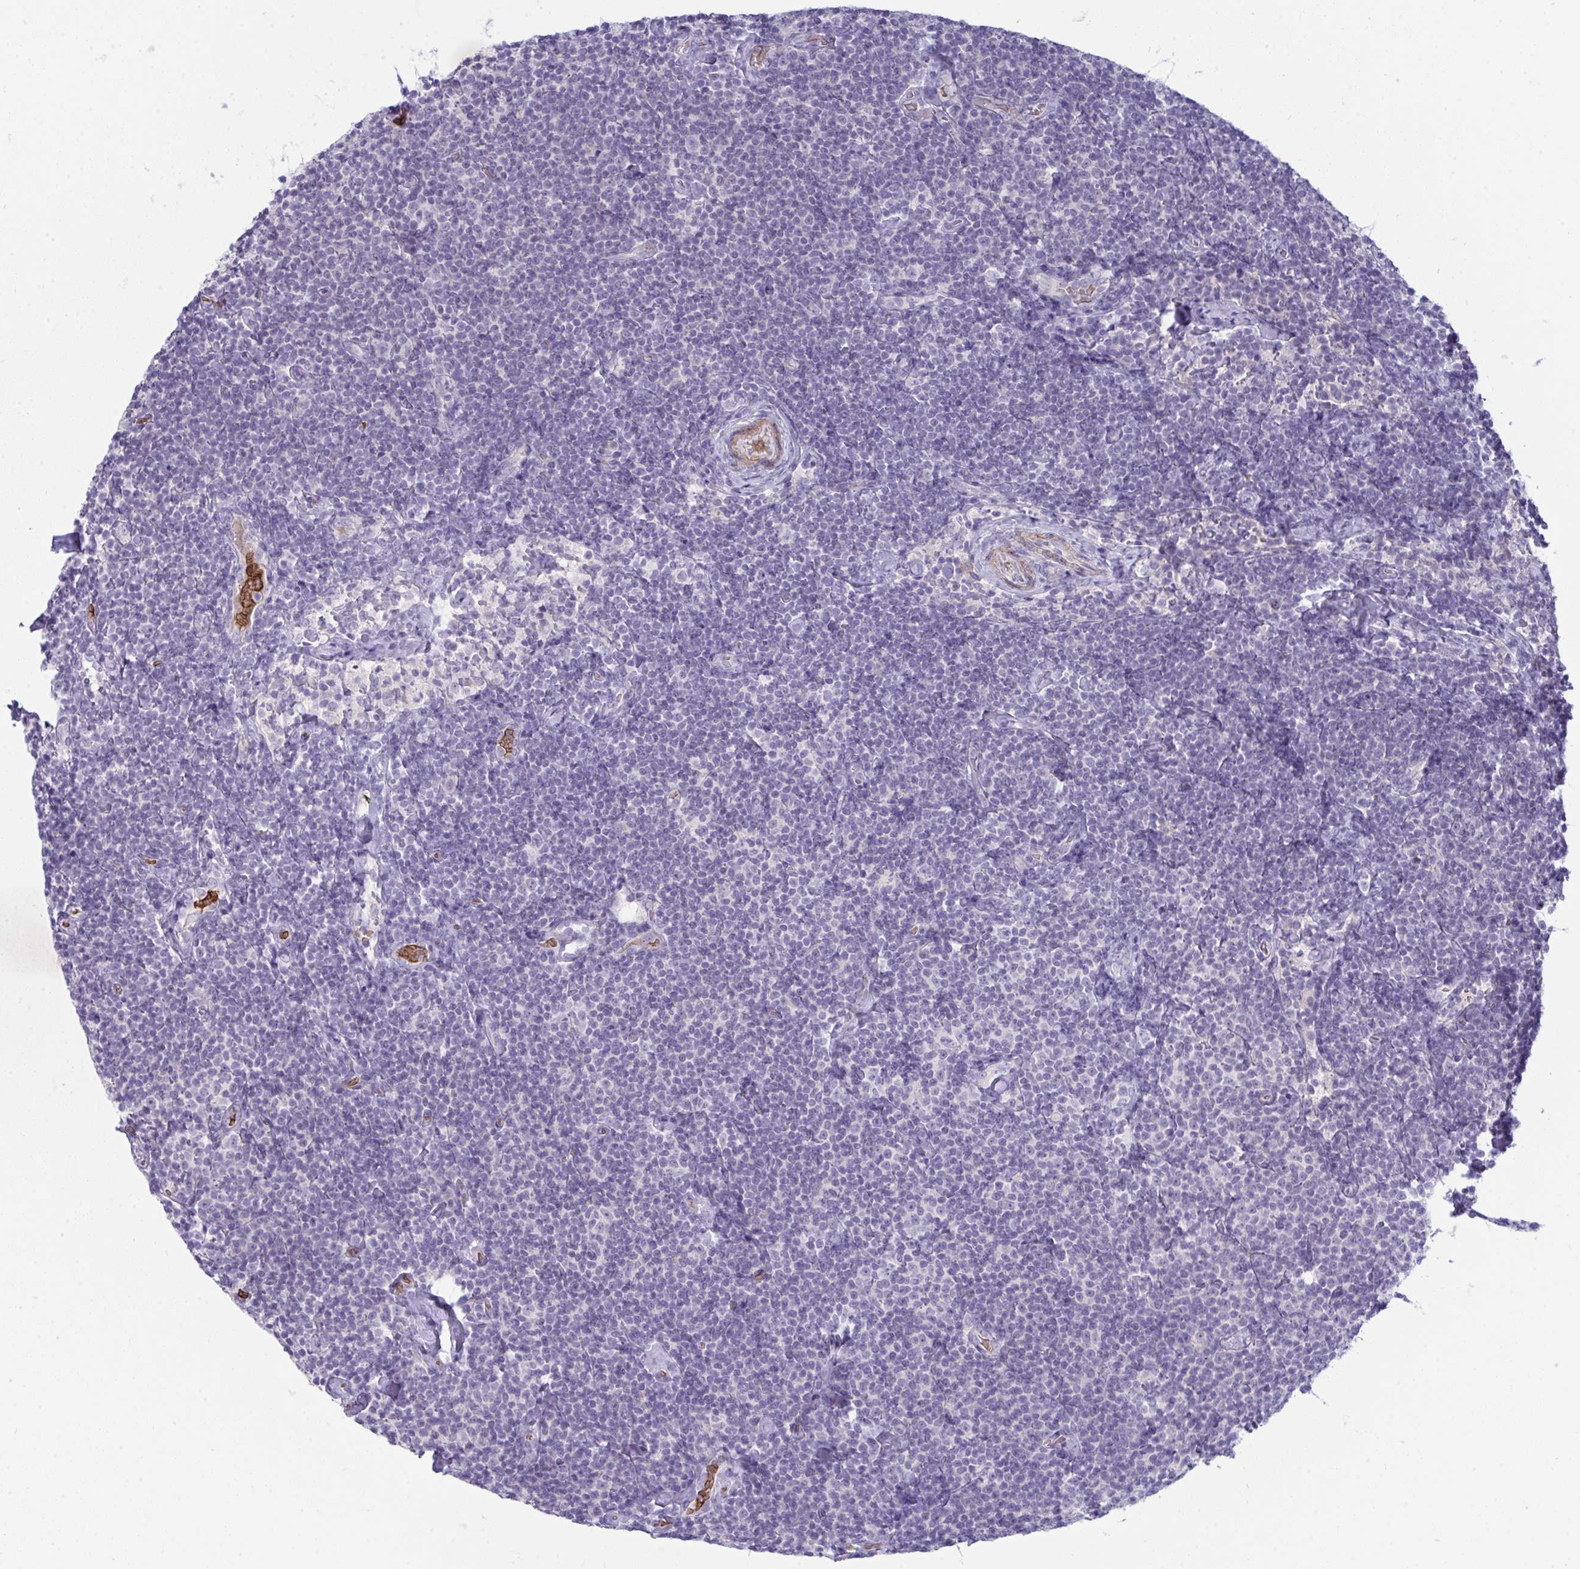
{"staining": {"intensity": "negative", "quantity": "none", "location": "none"}, "tissue": "lymphoma", "cell_type": "Tumor cells", "image_type": "cancer", "snomed": [{"axis": "morphology", "description": "Malignant lymphoma, non-Hodgkin's type, Low grade"}, {"axis": "topography", "description": "Lymph node"}], "caption": "Human low-grade malignant lymphoma, non-Hodgkin's type stained for a protein using immunohistochemistry (IHC) shows no positivity in tumor cells.", "gene": "SPTB", "patient": {"sex": "male", "age": 81}}